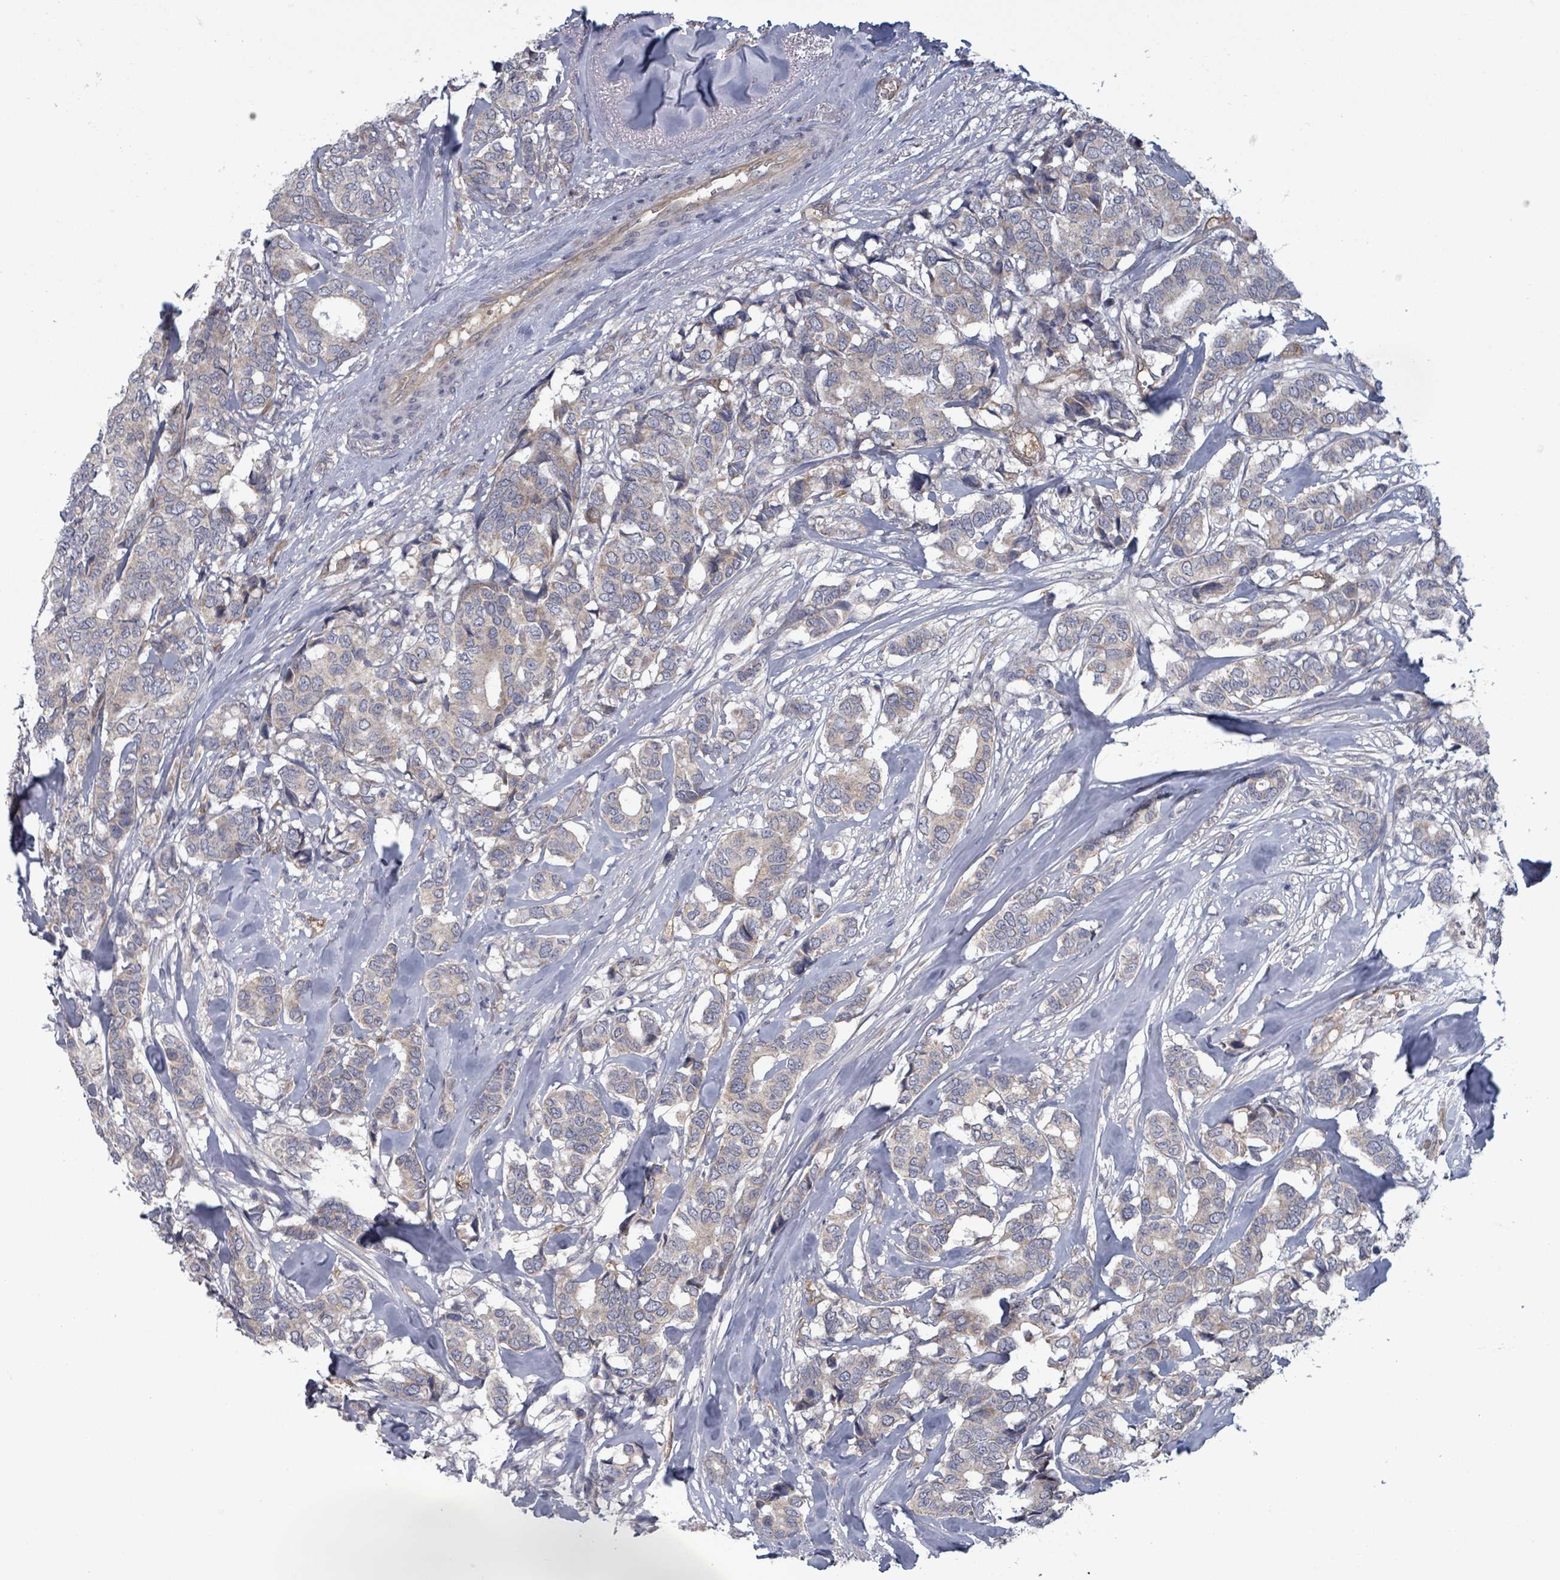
{"staining": {"intensity": "negative", "quantity": "none", "location": "none"}, "tissue": "breast cancer", "cell_type": "Tumor cells", "image_type": "cancer", "snomed": [{"axis": "morphology", "description": "Duct carcinoma"}, {"axis": "topography", "description": "Breast"}], "caption": "Breast cancer (infiltrating ductal carcinoma) stained for a protein using IHC exhibits no staining tumor cells.", "gene": "FKBP1A", "patient": {"sex": "female", "age": 87}}